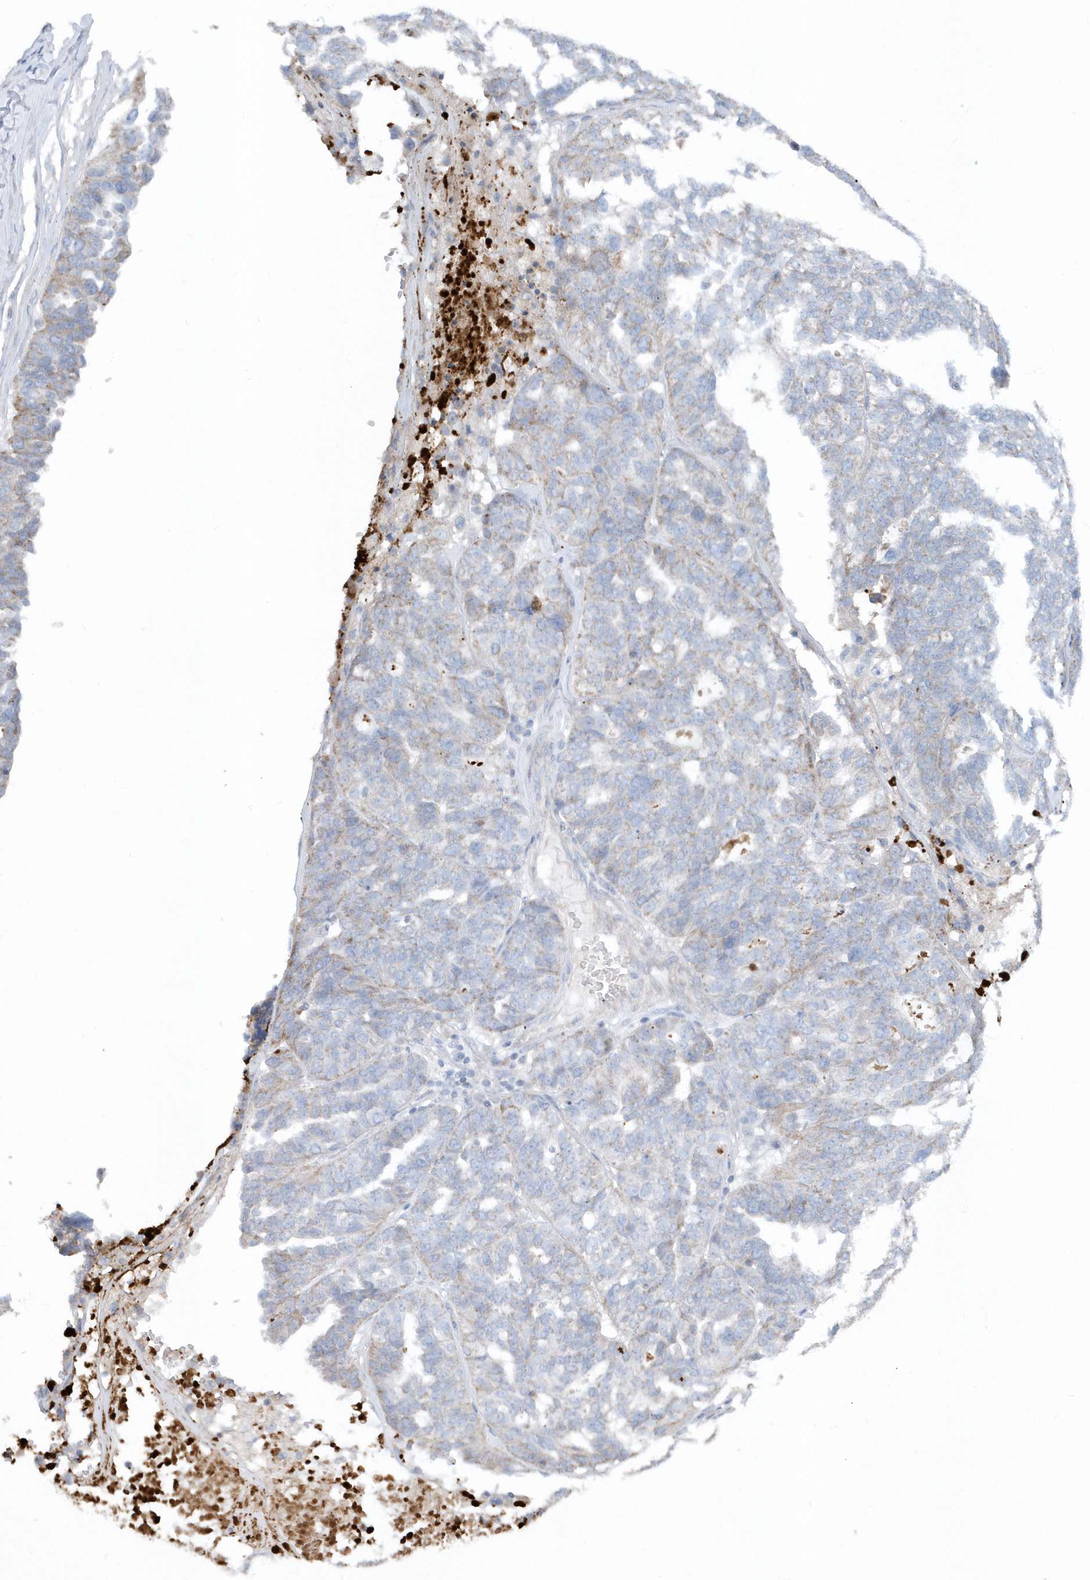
{"staining": {"intensity": "weak", "quantity": "<25%", "location": "cytoplasmic/membranous"}, "tissue": "ovarian cancer", "cell_type": "Tumor cells", "image_type": "cancer", "snomed": [{"axis": "morphology", "description": "Cystadenocarcinoma, serous, NOS"}, {"axis": "topography", "description": "Ovary"}], "caption": "Ovarian cancer was stained to show a protein in brown. There is no significant staining in tumor cells.", "gene": "SLC38A2", "patient": {"sex": "female", "age": 59}}